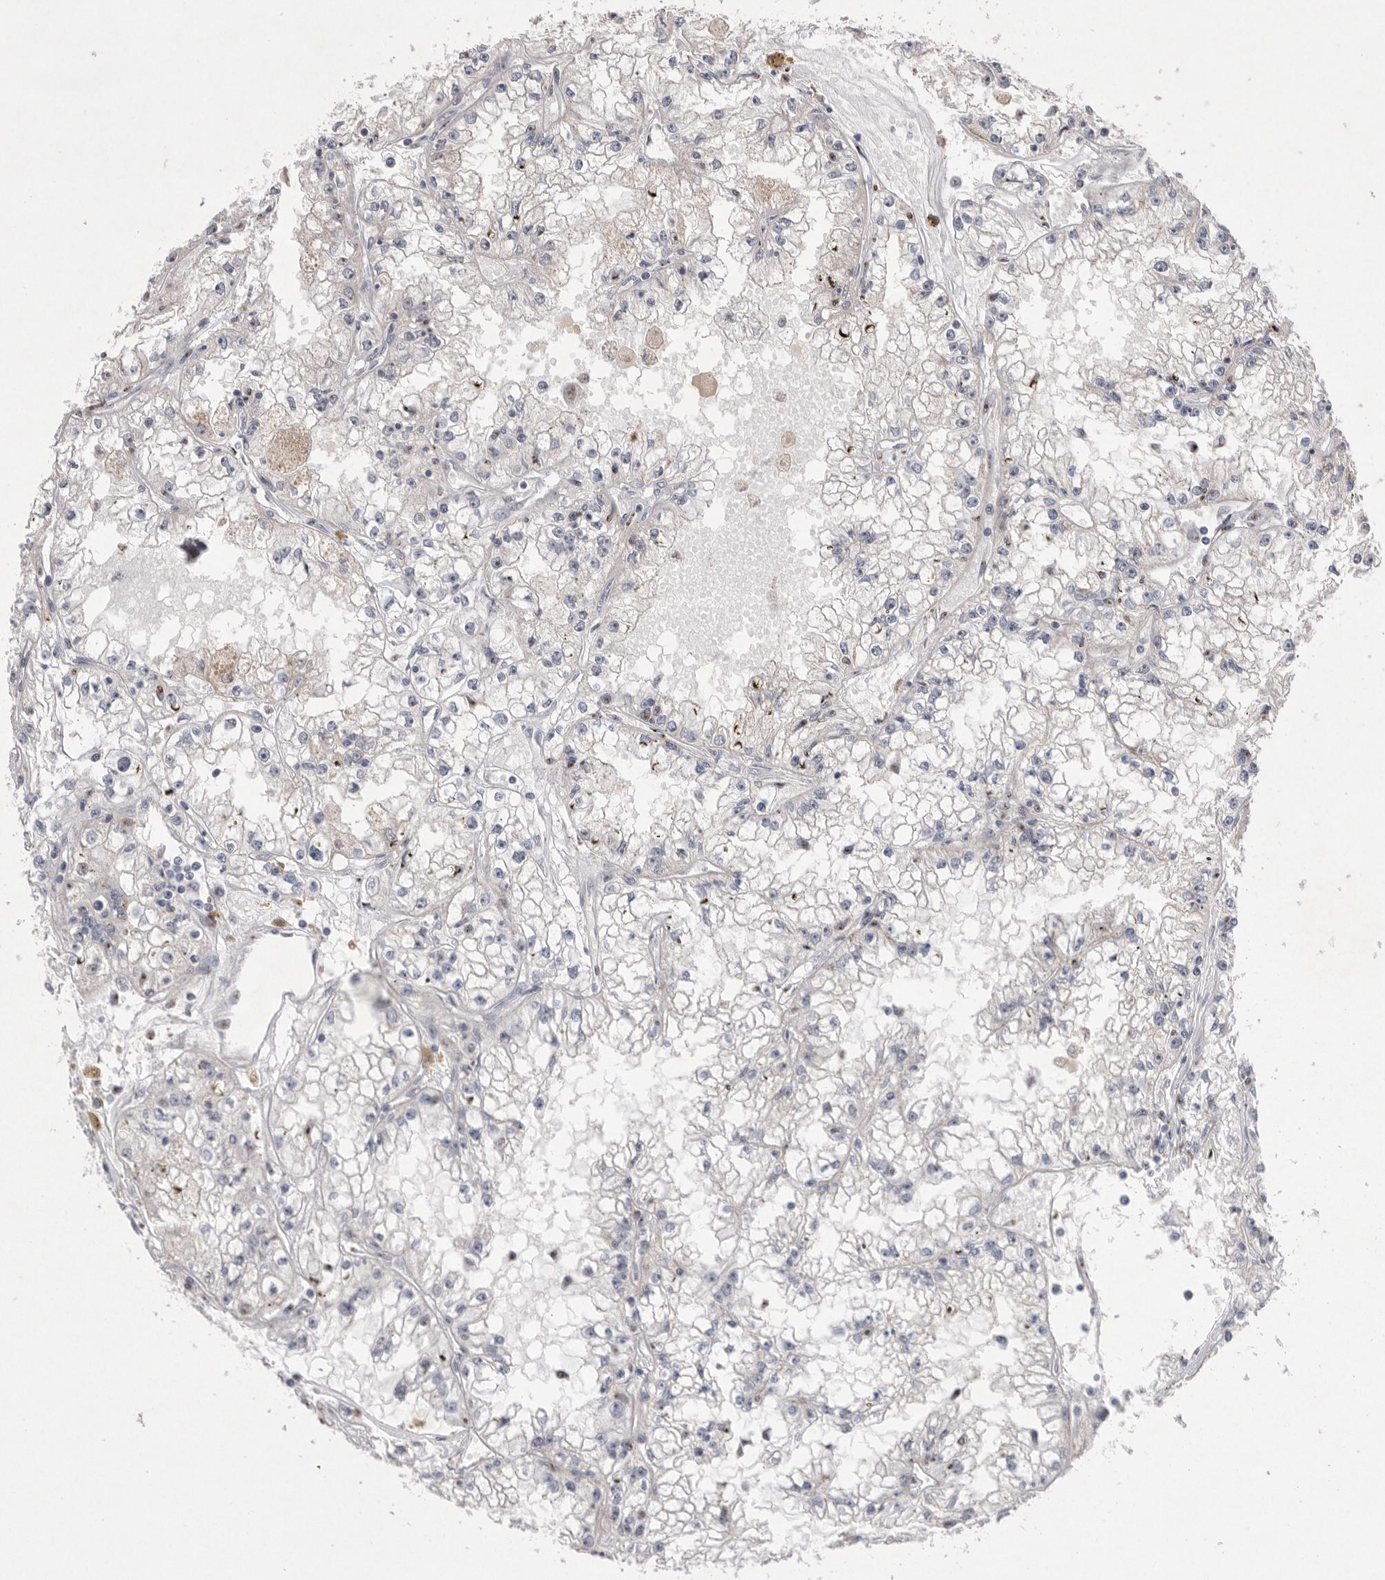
{"staining": {"intensity": "negative", "quantity": "none", "location": "none"}, "tissue": "renal cancer", "cell_type": "Tumor cells", "image_type": "cancer", "snomed": [{"axis": "morphology", "description": "Adenocarcinoma, NOS"}, {"axis": "topography", "description": "Kidney"}], "caption": "This is an immunohistochemistry (IHC) photomicrograph of human renal cancer. There is no positivity in tumor cells.", "gene": "HUS1", "patient": {"sex": "male", "age": 56}}